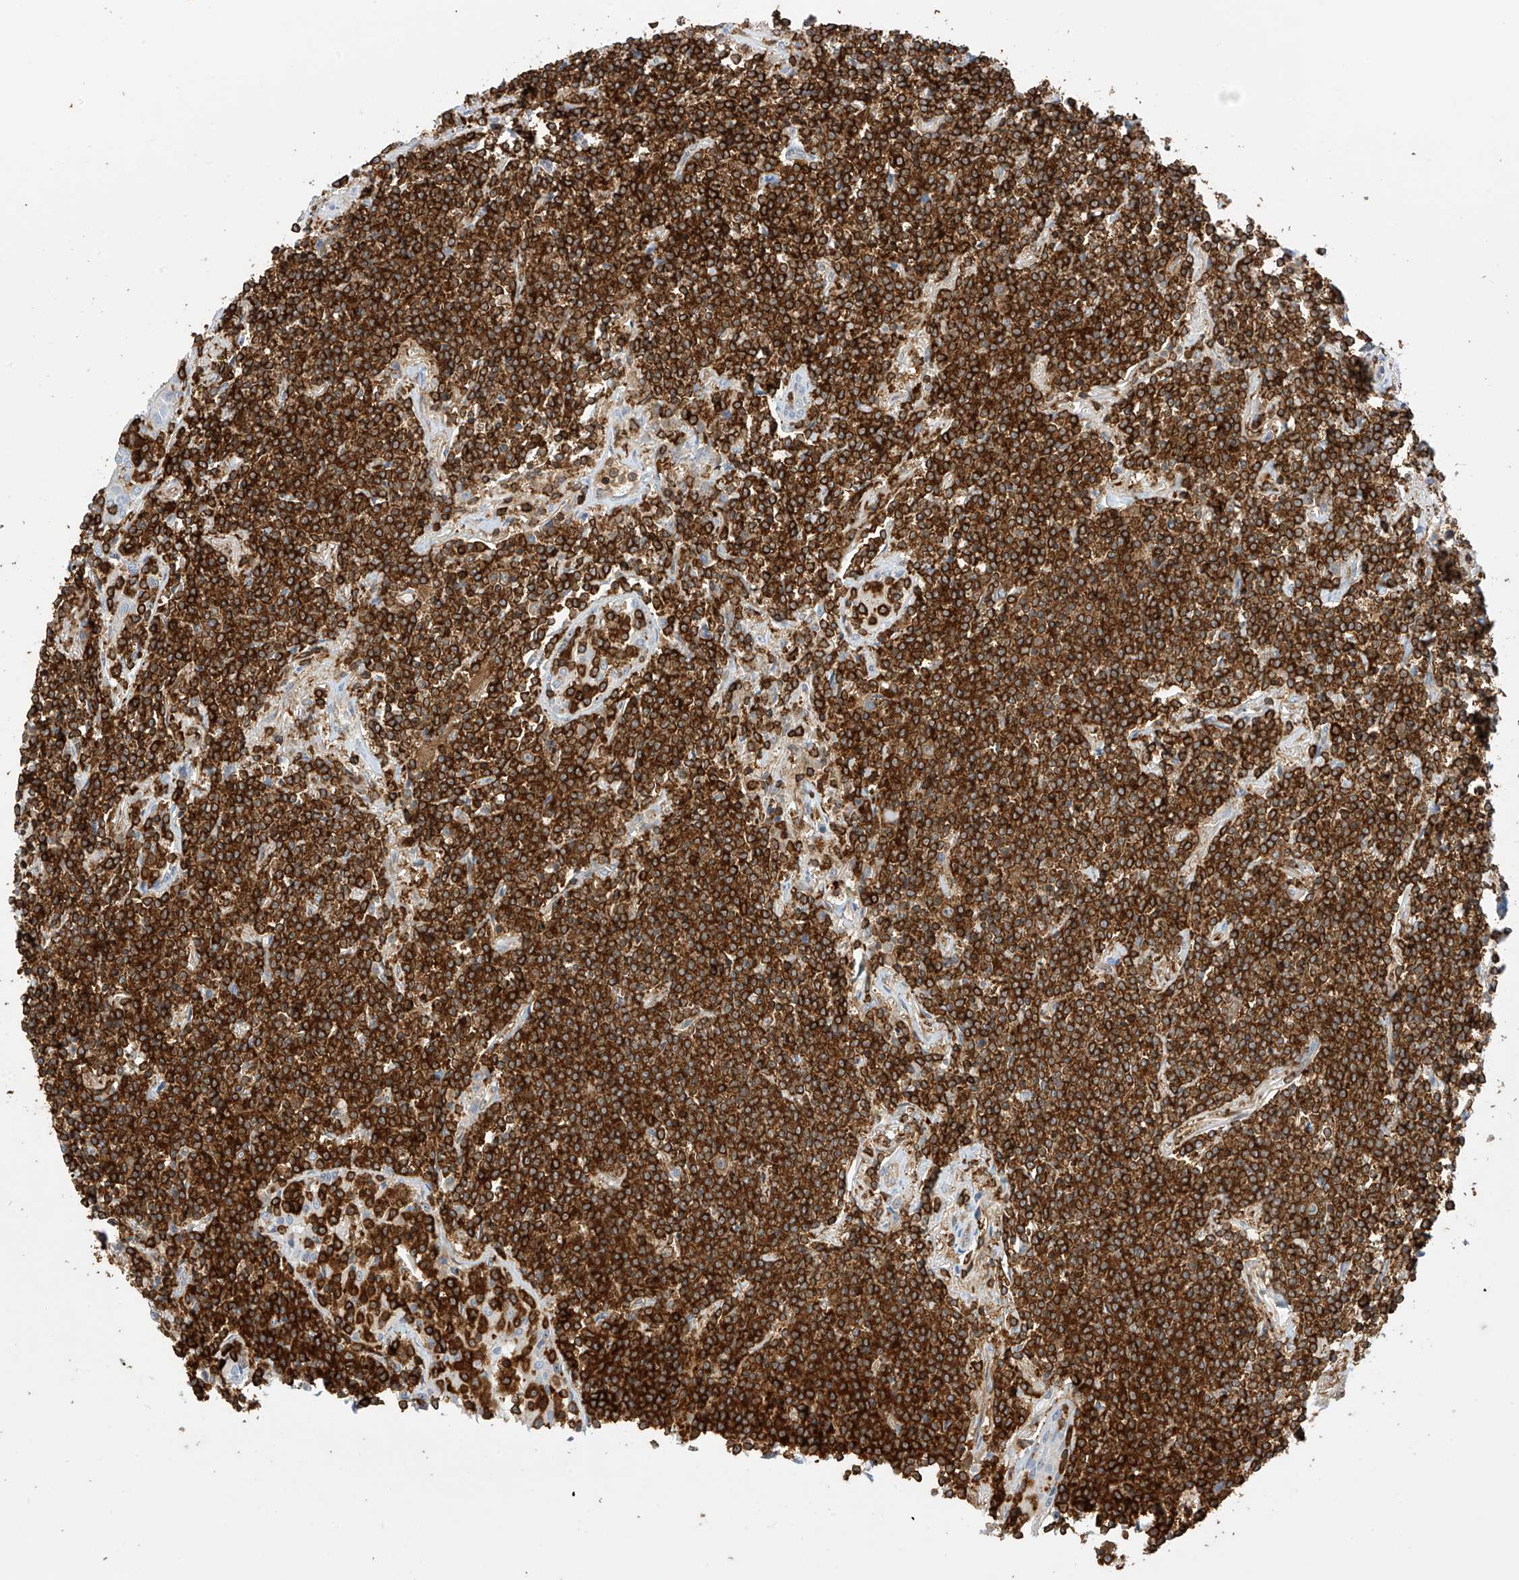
{"staining": {"intensity": "strong", "quantity": ">75%", "location": "cytoplasmic/membranous"}, "tissue": "lymphoma", "cell_type": "Tumor cells", "image_type": "cancer", "snomed": [{"axis": "morphology", "description": "Malignant lymphoma, non-Hodgkin's type, Low grade"}, {"axis": "topography", "description": "Lung"}], "caption": "A histopathology image of human lymphoma stained for a protein reveals strong cytoplasmic/membranous brown staining in tumor cells. (Stains: DAB (3,3'-diaminobenzidine) in brown, nuclei in blue, Microscopy: brightfield microscopy at high magnification).", "gene": "ARHGAP25", "patient": {"sex": "female", "age": 71}}